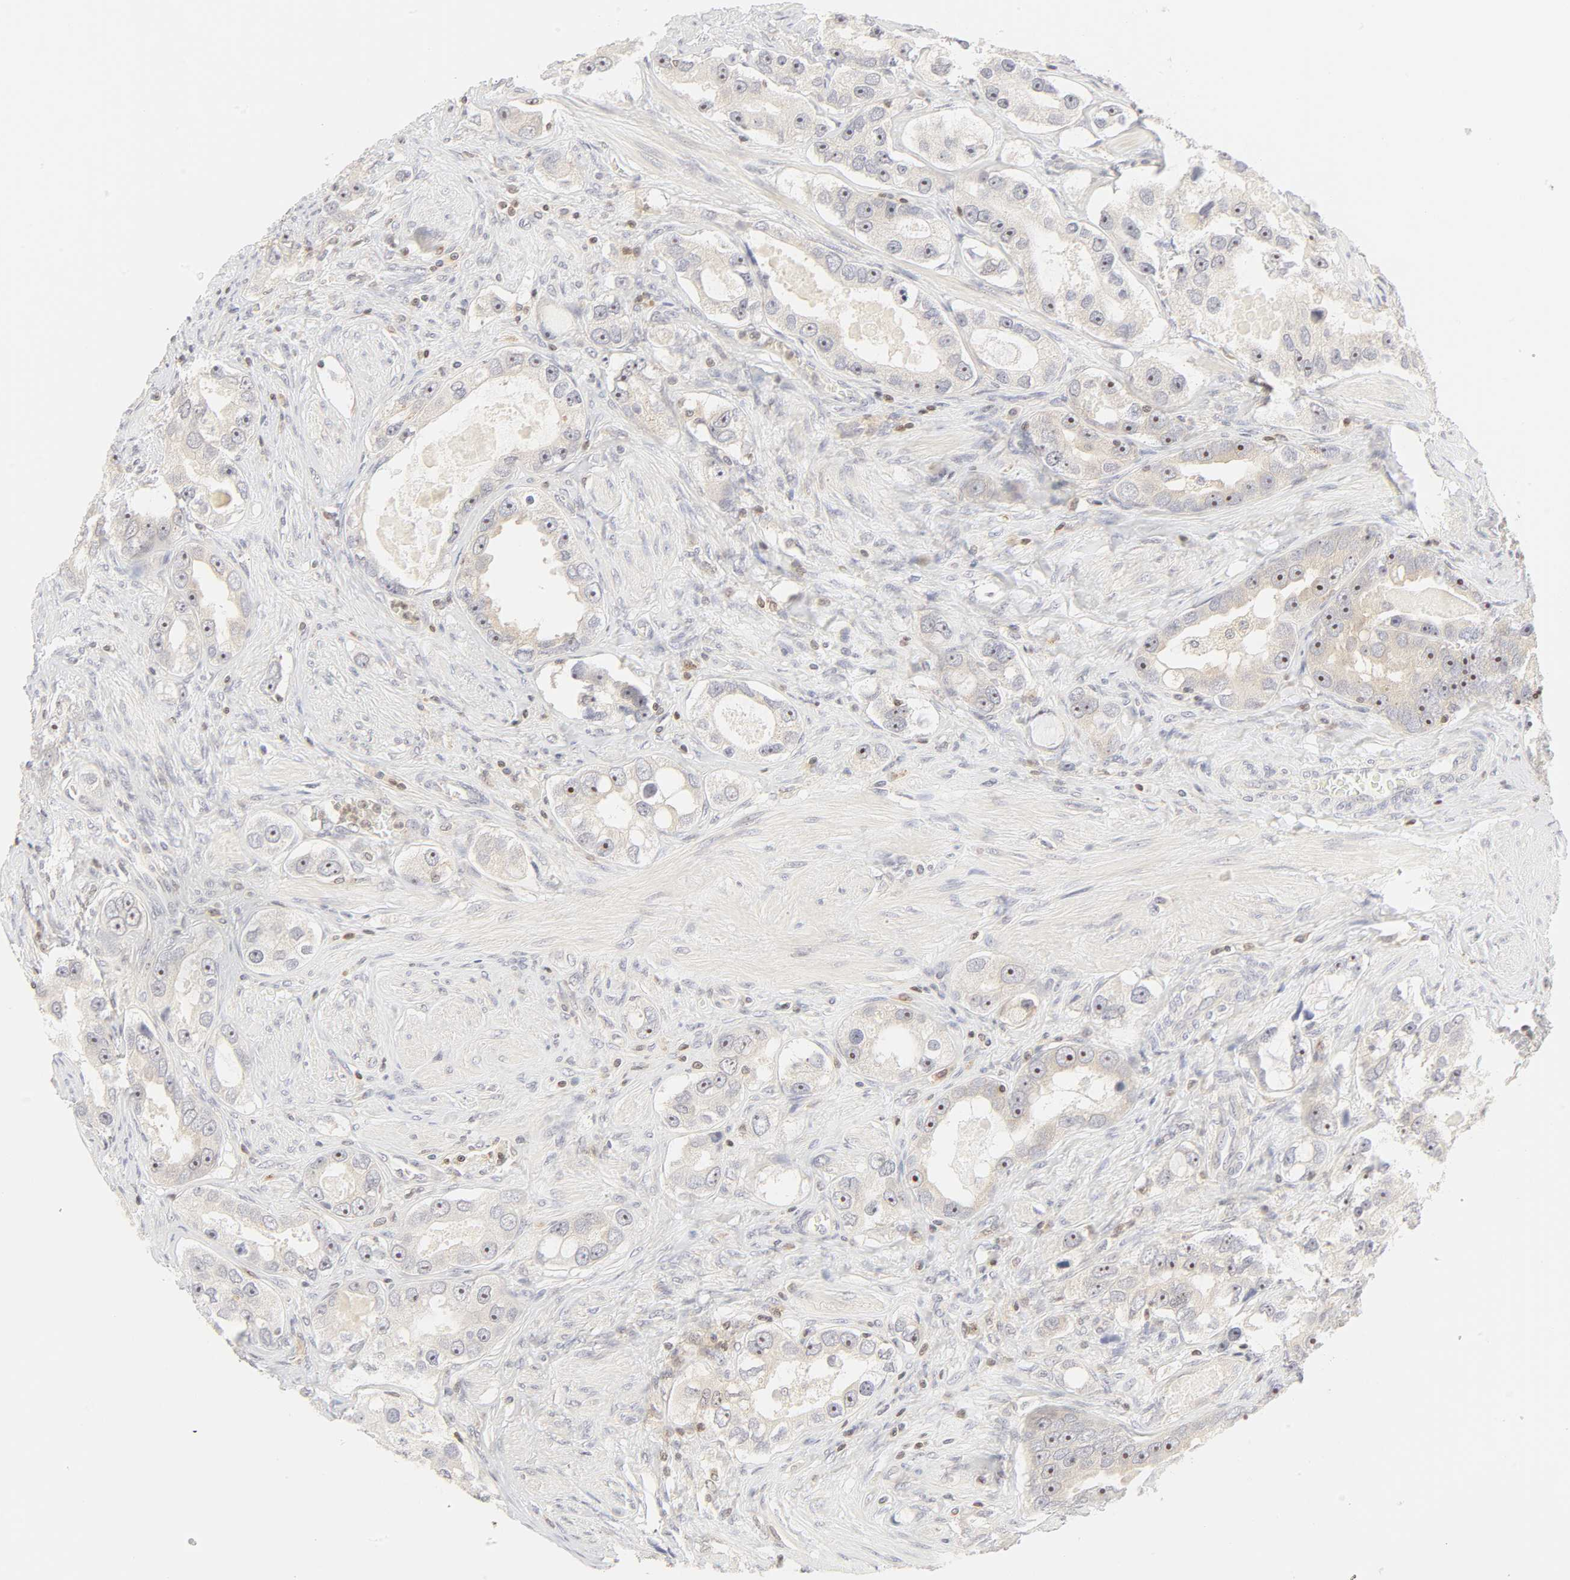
{"staining": {"intensity": "weak", "quantity": "<25%", "location": "nuclear"}, "tissue": "prostate cancer", "cell_type": "Tumor cells", "image_type": "cancer", "snomed": [{"axis": "morphology", "description": "Adenocarcinoma, High grade"}, {"axis": "topography", "description": "Prostate"}], "caption": "Prostate high-grade adenocarcinoma stained for a protein using immunohistochemistry shows no positivity tumor cells.", "gene": "KIF2A", "patient": {"sex": "male", "age": 63}}